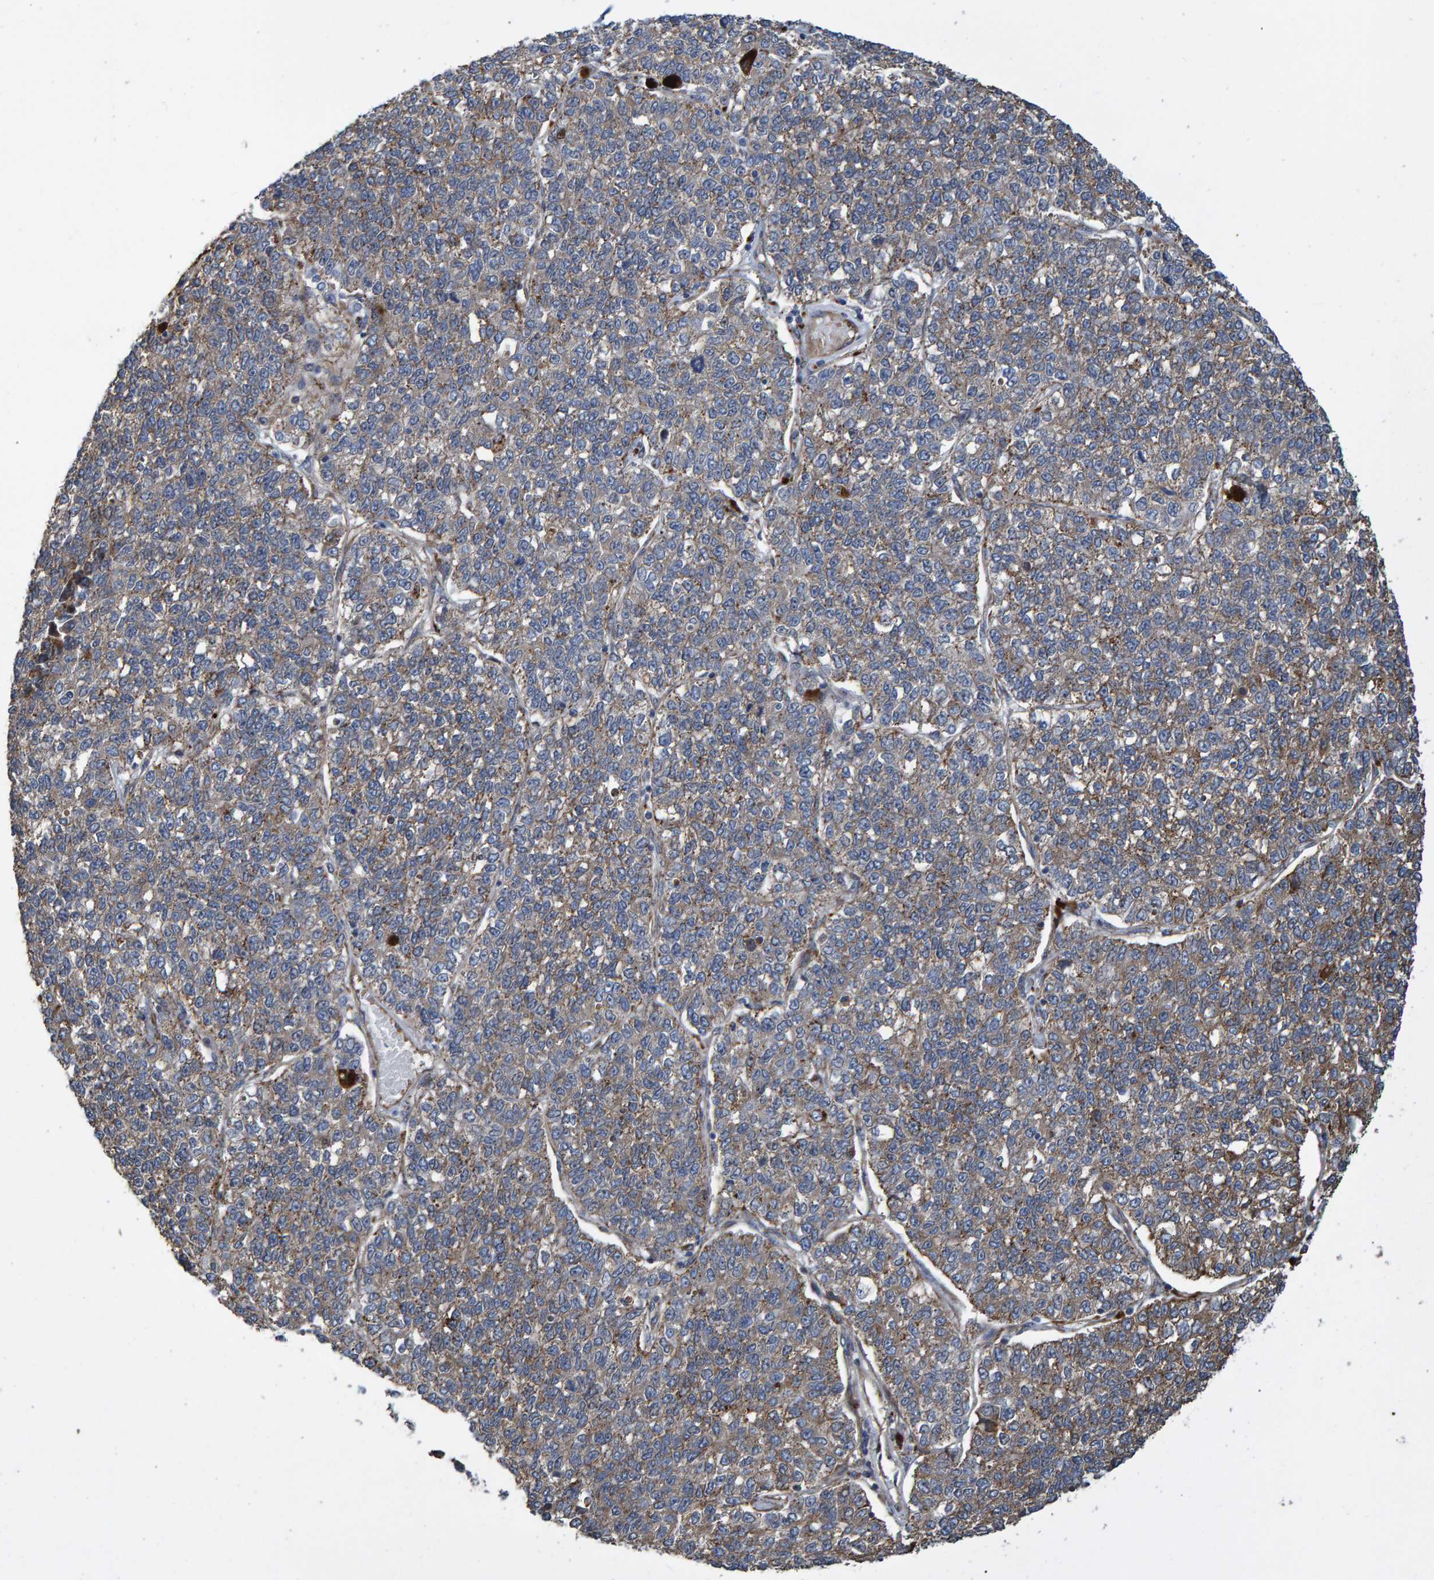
{"staining": {"intensity": "weak", "quantity": "<25%", "location": "cytoplasmic/membranous"}, "tissue": "lung cancer", "cell_type": "Tumor cells", "image_type": "cancer", "snomed": [{"axis": "morphology", "description": "Adenocarcinoma, NOS"}, {"axis": "topography", "description": "Lung"}], "caption": "A photomicrograph of human adenocarcinoma (lung) is negative for staining in tumor cells.", "gene": "SLIT2", "patient": {"sex": "male", "age": 49}}